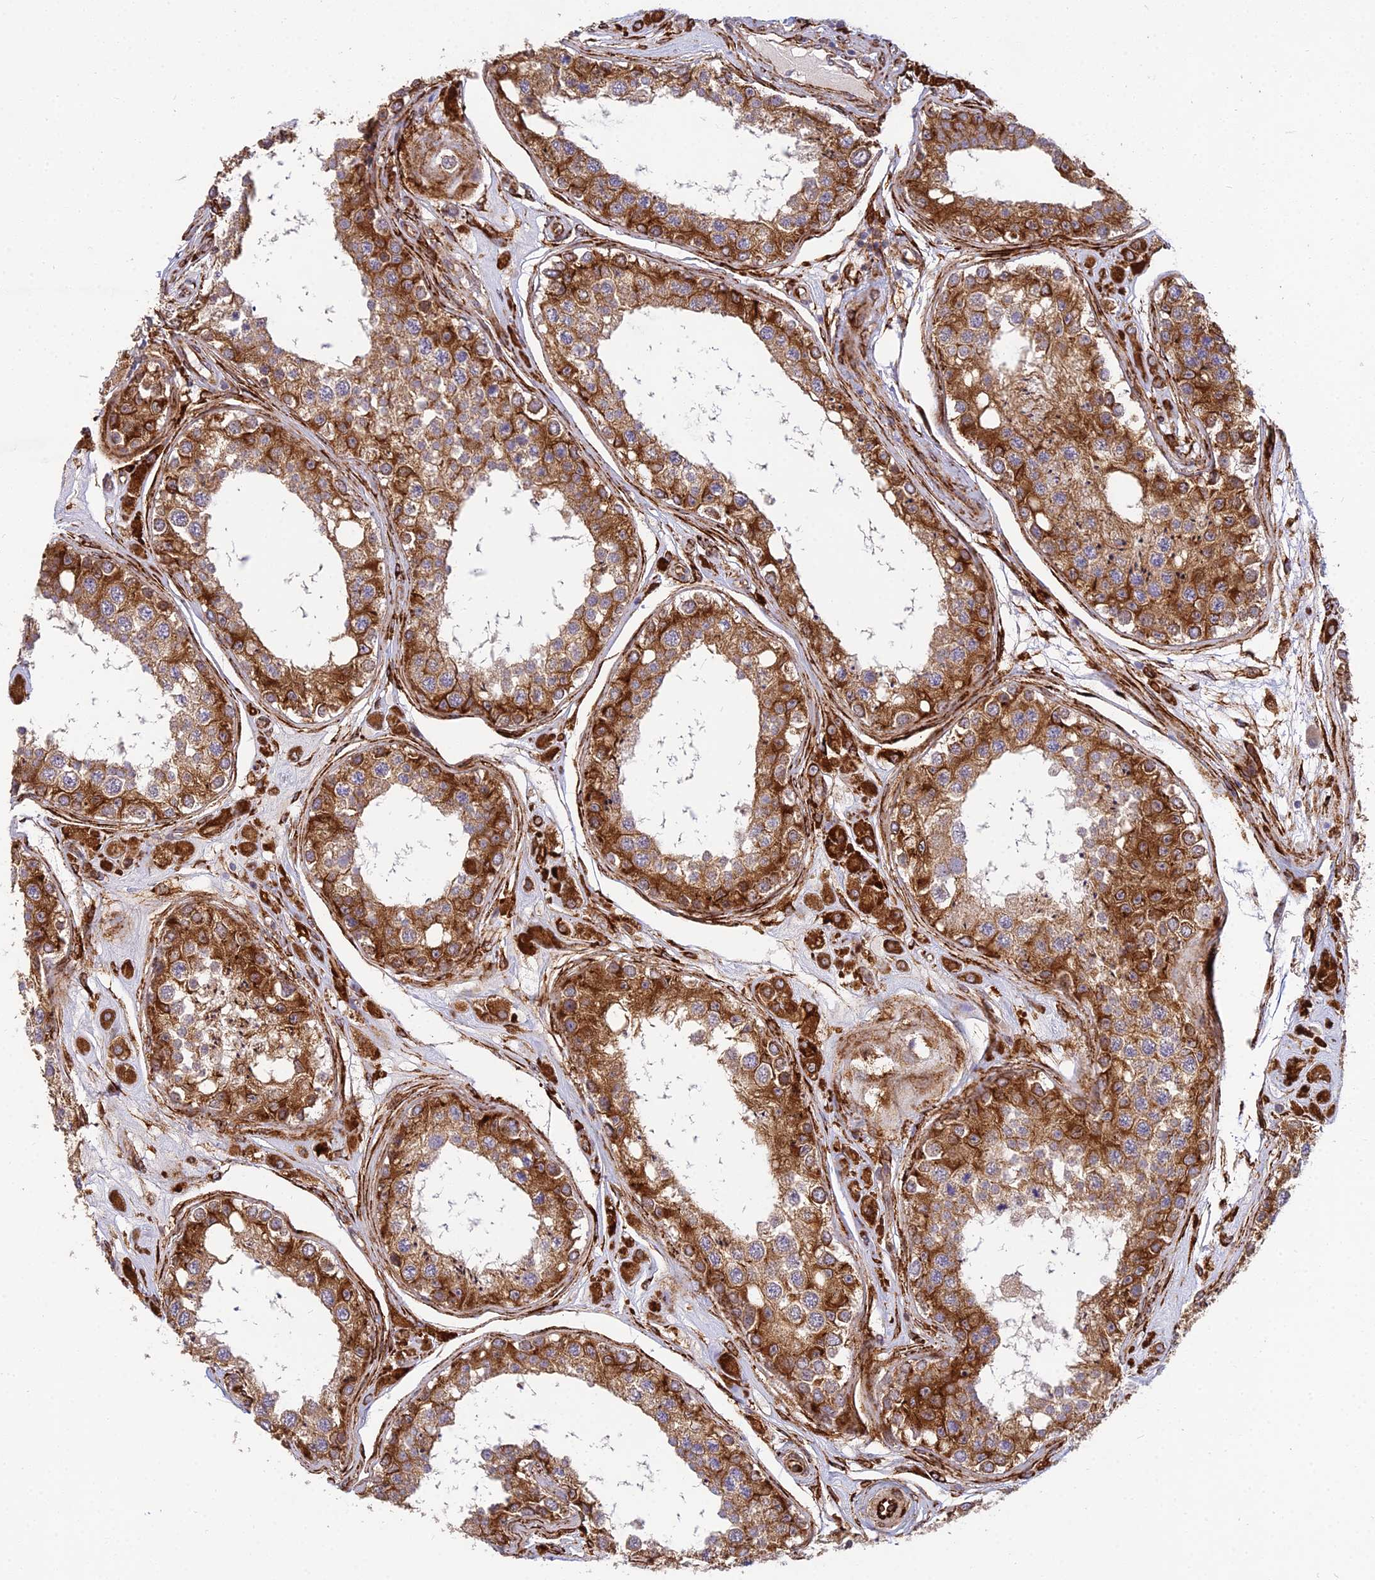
{"staining": {"intensity": "strong", "quantity": "25%-75%", "location": "cytoplasmic/membranous"}, "tissue": "testis", "cell_type": "Cells in seminiferous ducts", "image_type": "normal", "snomed": [{"axis": "morphology", "description": "Normal tissue, NOS"}, {"axis": "topography", "description": "Testis"}], "caption": "This image reveals unremarkable testis stained with immunohistochemistry (IHC) to label a protein in brown. The cytoplasmic/membranous of cells in seminiferous ducts show strong positivity for the protein. Nuclei are counter-stained blue.", "gene": "NDUFAF7", "patient": {"sex": "male", "age": 25}}